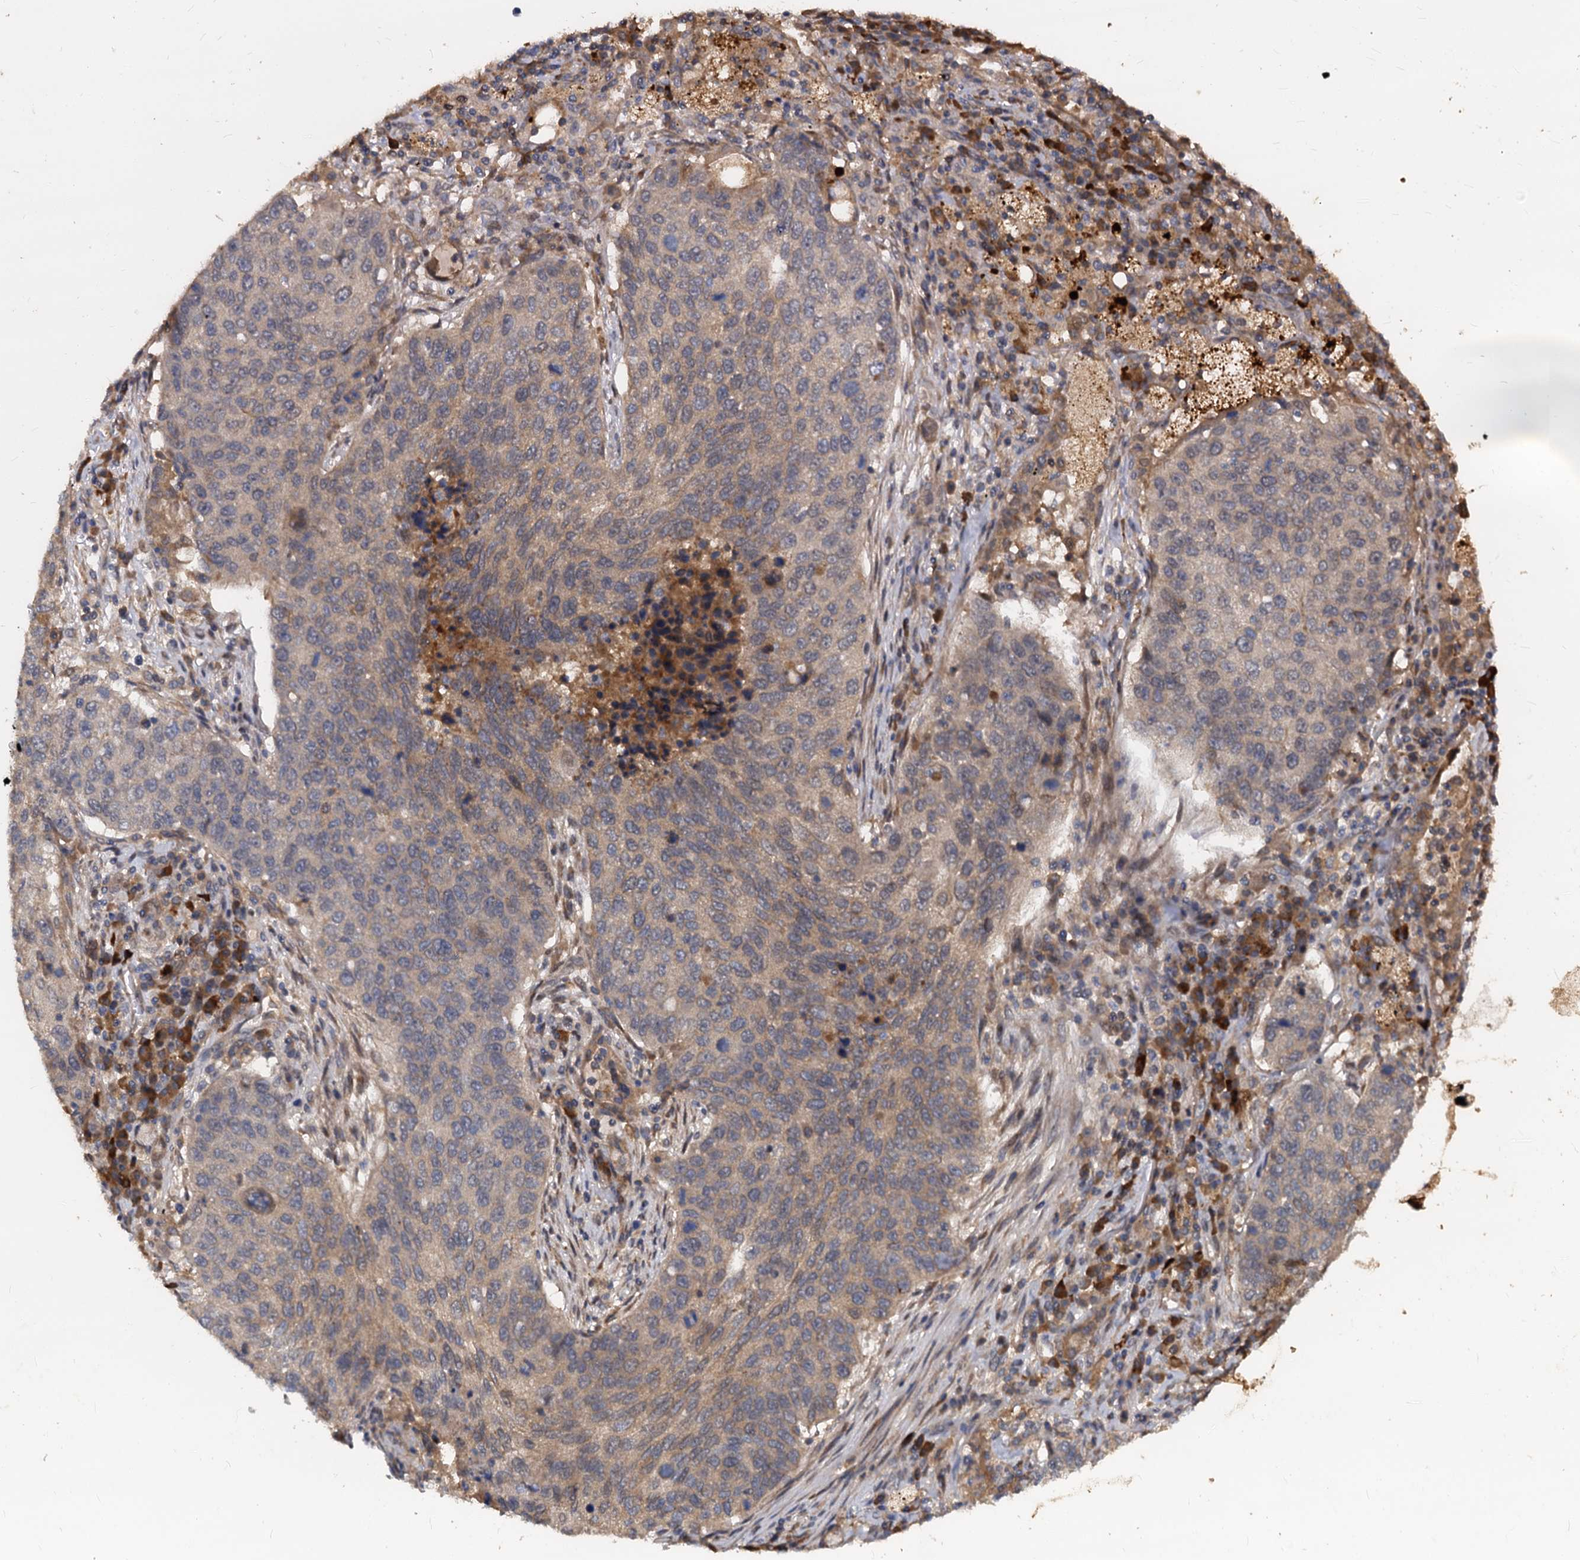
{"staining": {"intensity": "weak", "quantity": ">75%", "location": "cytoplasmic/membranous"}, "tissue": "lung cancer", "cell_type": "Tumor cells", "image_type": "cancer", "snomed": [{"axis": "morphology", "description": "Squamous cell carcinoma, NOS"}, {"axis": "topography", "description": "Lung"}], "caption": "Lung cancer tissue shows weak cytoplasmic/membranous staining in about >75% of tumor cells", "gene": "CCDC184", "patient": {"sex": "female", "age": 63}}